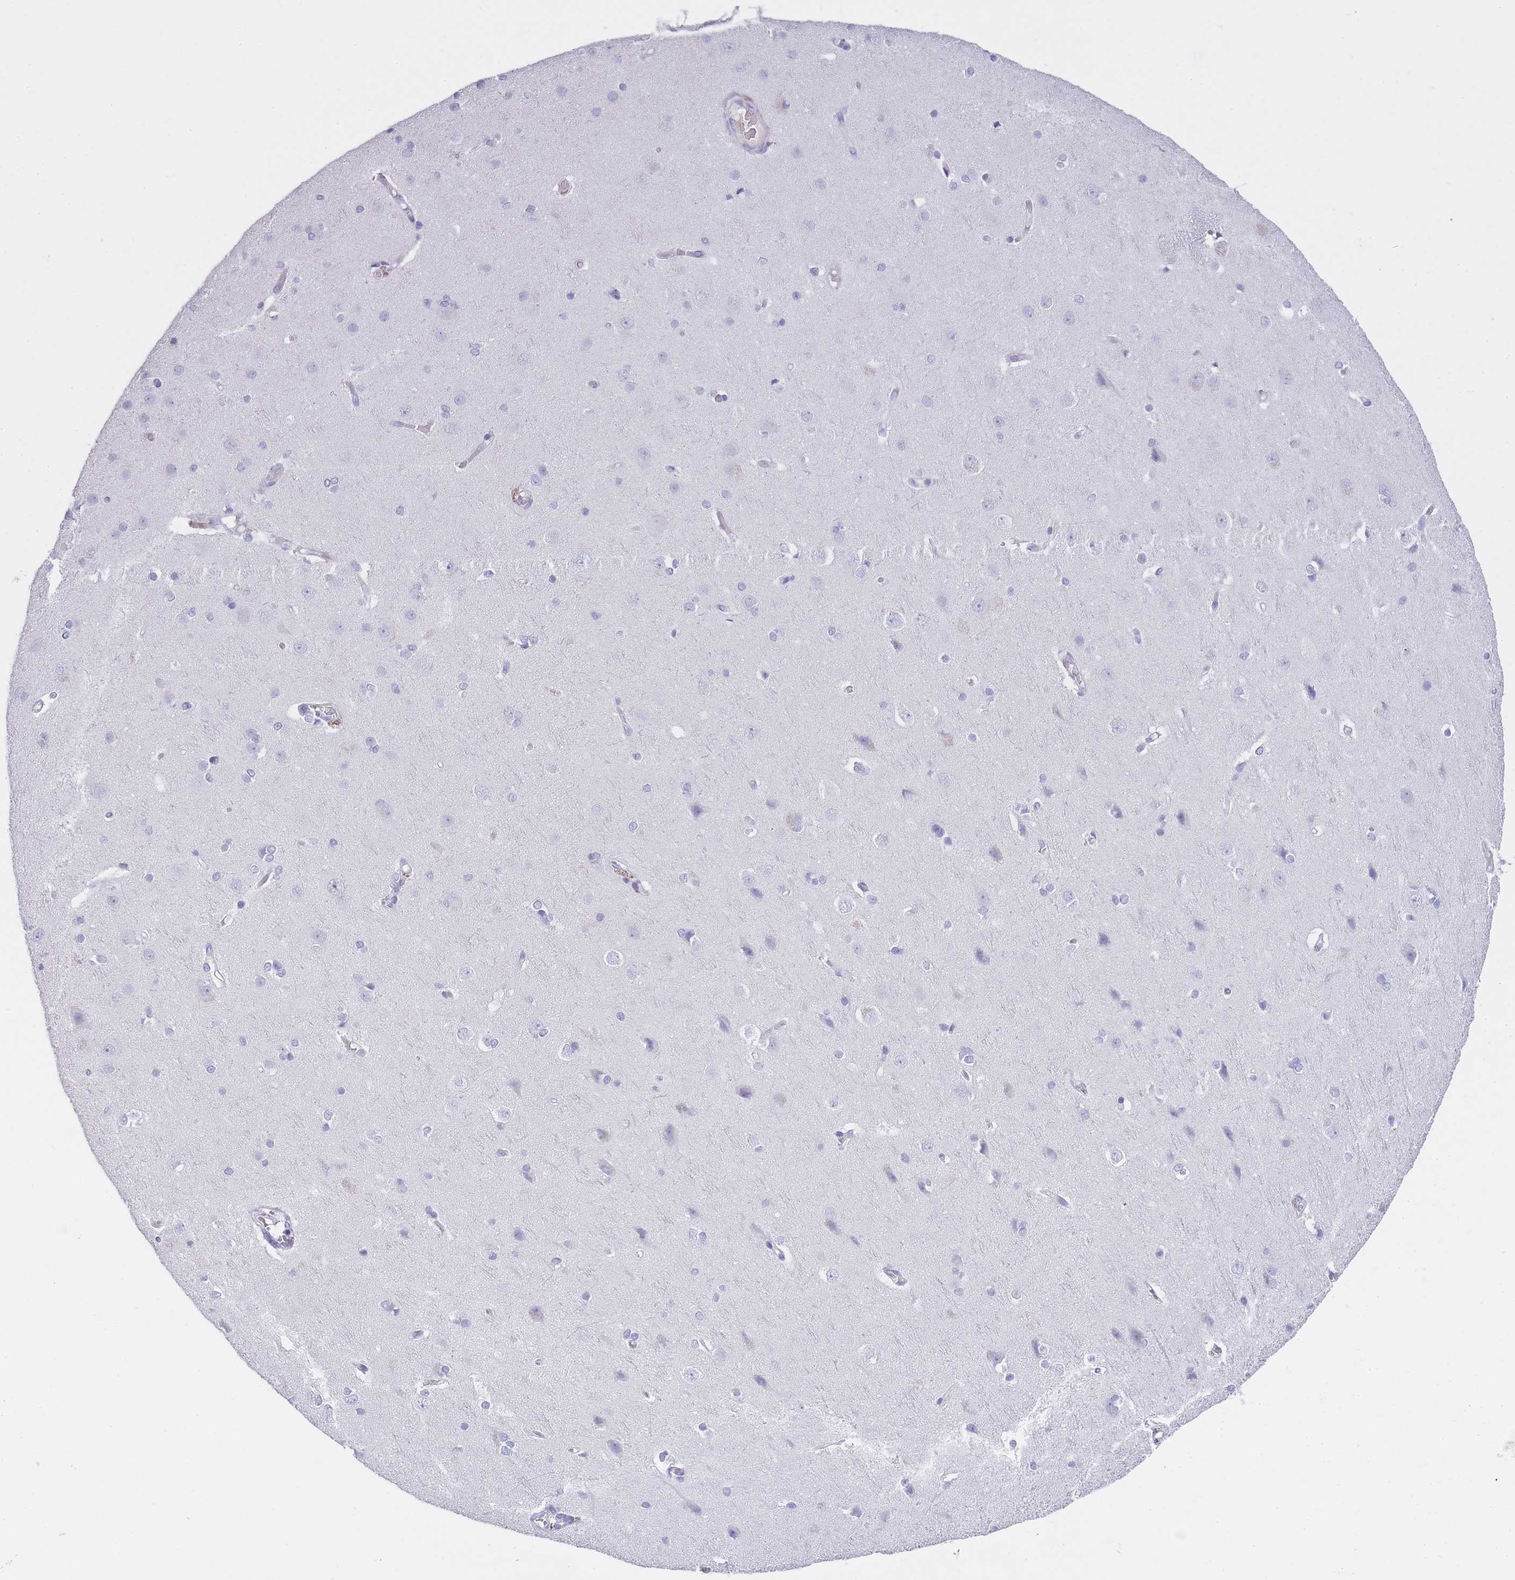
{"staining": {"intensity": "negative", "quantity": "none", "location": "none"}, "tissue": "cerebral cortex", "cell_type": "Endothelial cells", "image_type": "normal", "snomed": [{"axis": "morphology", "description": "Normal tissue, NOS"}, {"axis": "topography", "description": "Cerebral cortex"}], "caption": "This is a image of IHC staining of unremarkable cerebral cortex, which shows no expression in endothelial cells. (DAB IHC with hematoxylin counter stain).", "gene": "TCP11X1", "patient": {"sex": "male", "age": 37}}